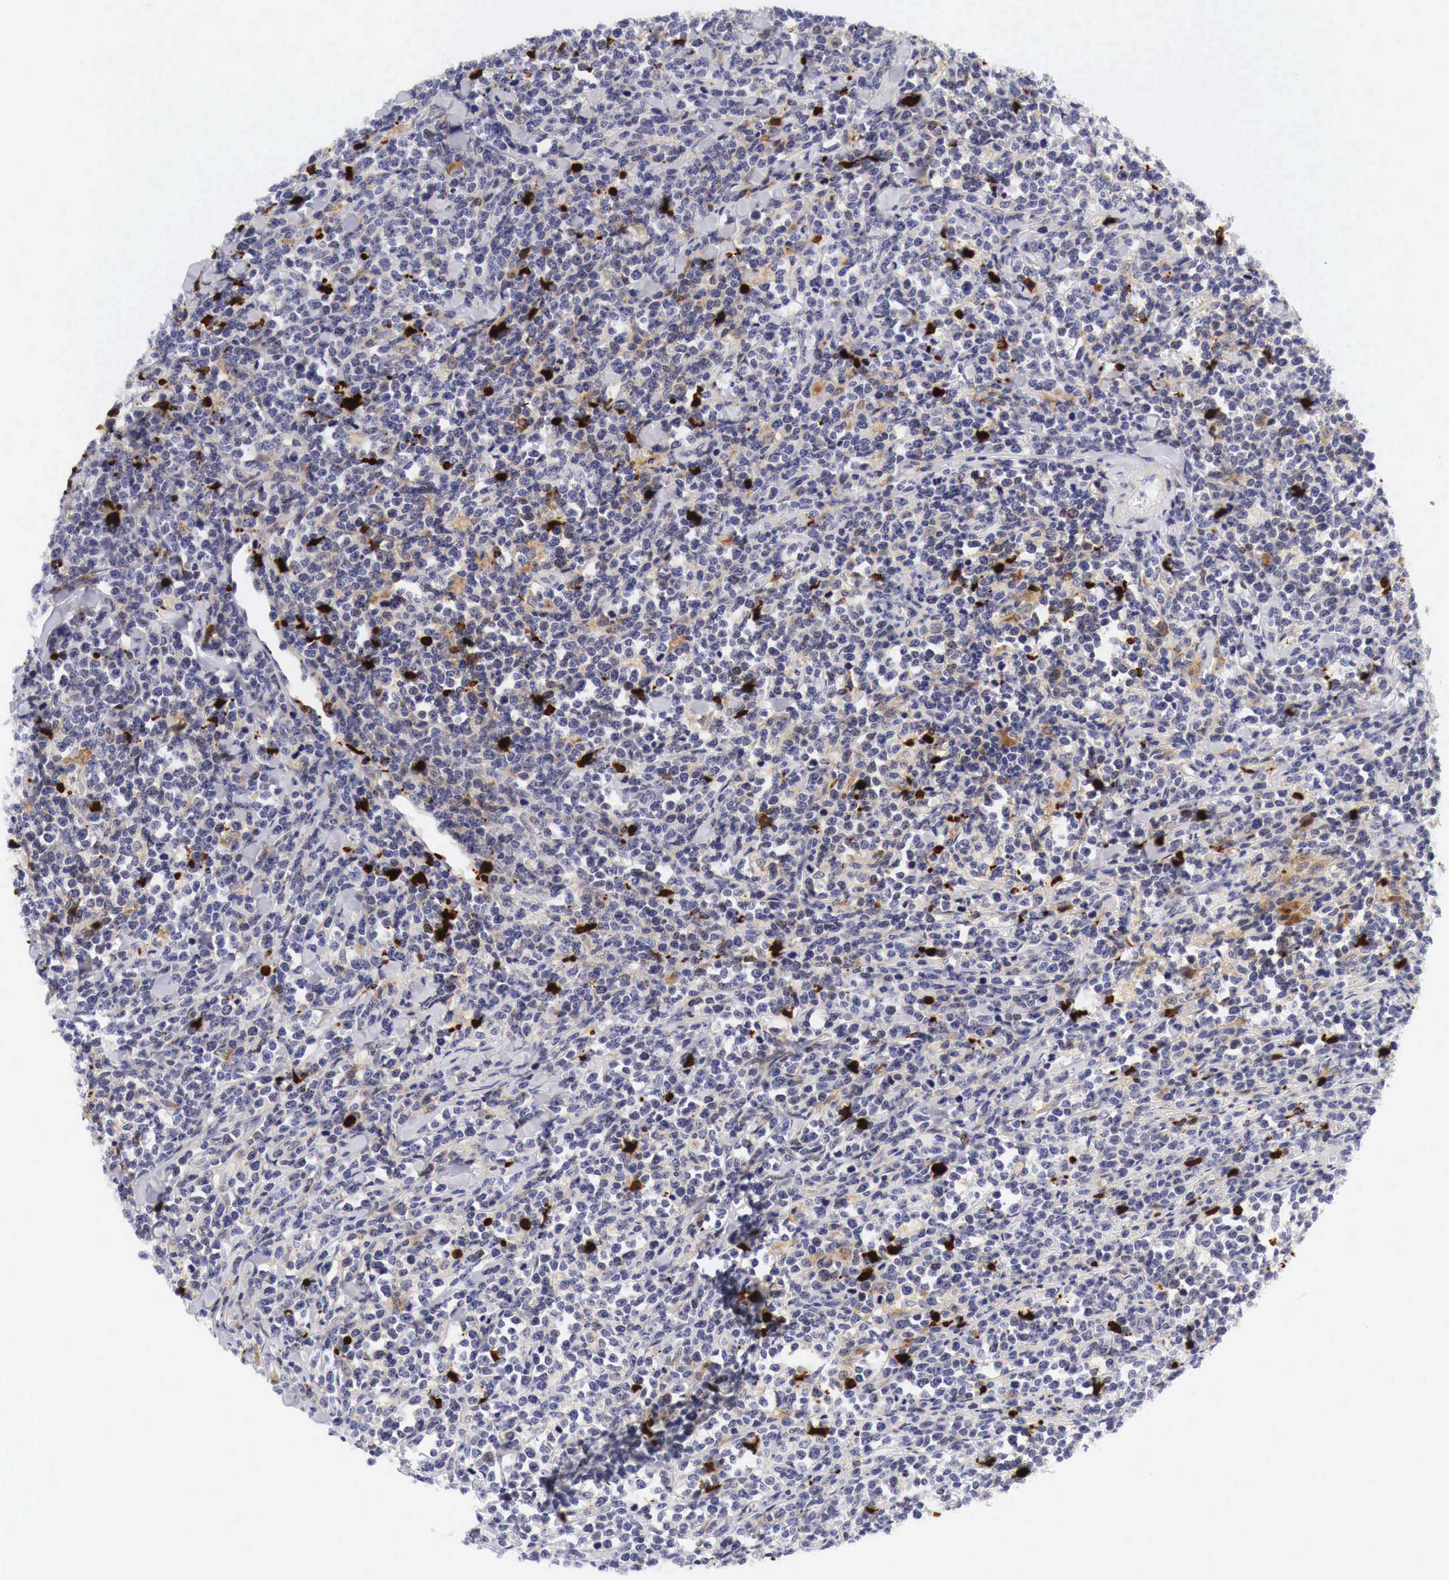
{"staining": {"intensity": "strong", "quantity": "<25%", "location": "nuclear"}, "tissue": "lymphoma", "cell_type": "Tumor cells", "image_type": "cancer", "snomed": [{"axis": "morphology", "description": "Malignant lymphoma, non-Hodgkin's type, High grade"}, {"axis": "topography", "description": "Small intestine"}, {"axis": "topography", "description": "Colon"}], "caption": "DAB (3,3'-diaminobenzidine) immunohistochemical staining of lymphoma demonstrates strong nuclear protein staining in about <25% of tumor cells.", "gene": "CASP3", "patient": {"sex": "male", "age": 8}}